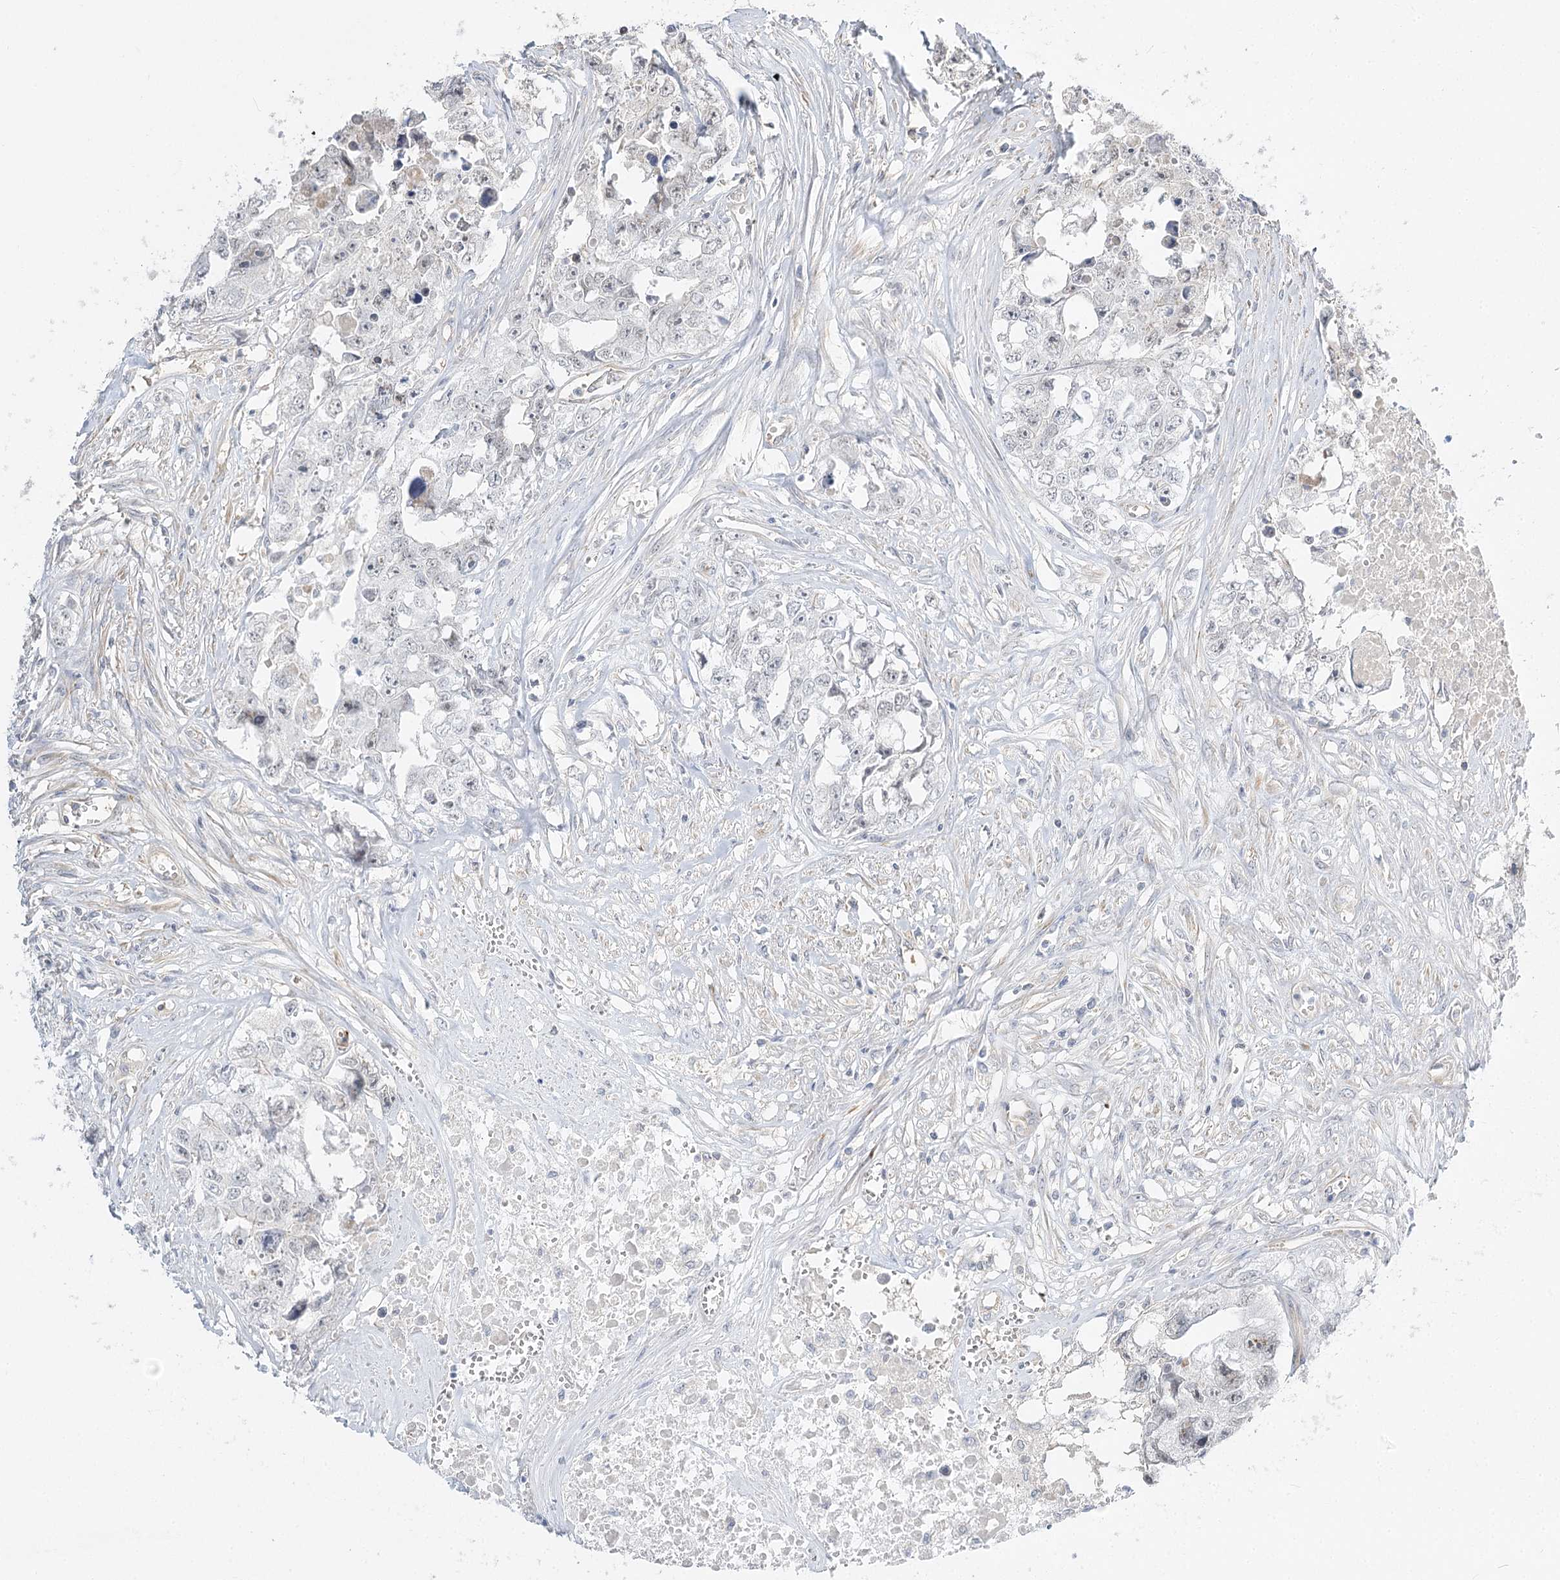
{"staining": {"intensity": "negative", "quantity": "none", "location": "none"}, "tissue": "testis cancer", "cell_type": "Tumor cells", "image_type": "cancer", "snomed": [{"axis": "morphology", "description": "Seminoma, NOS"}, {"axis": "morphology", "description": "Carcinoma, Embryonal, NOS"}, {"axis": "topography", "description": "Testis"}], "caption": "A high-resolution micrograph shows immunohistochemistry staining of testis cancer (embryonal carcinoma), which exhibits no significant positivity in tumor cells.", "gene": "GUCY2C", "patient": {"sex": "male", "age": 43}}